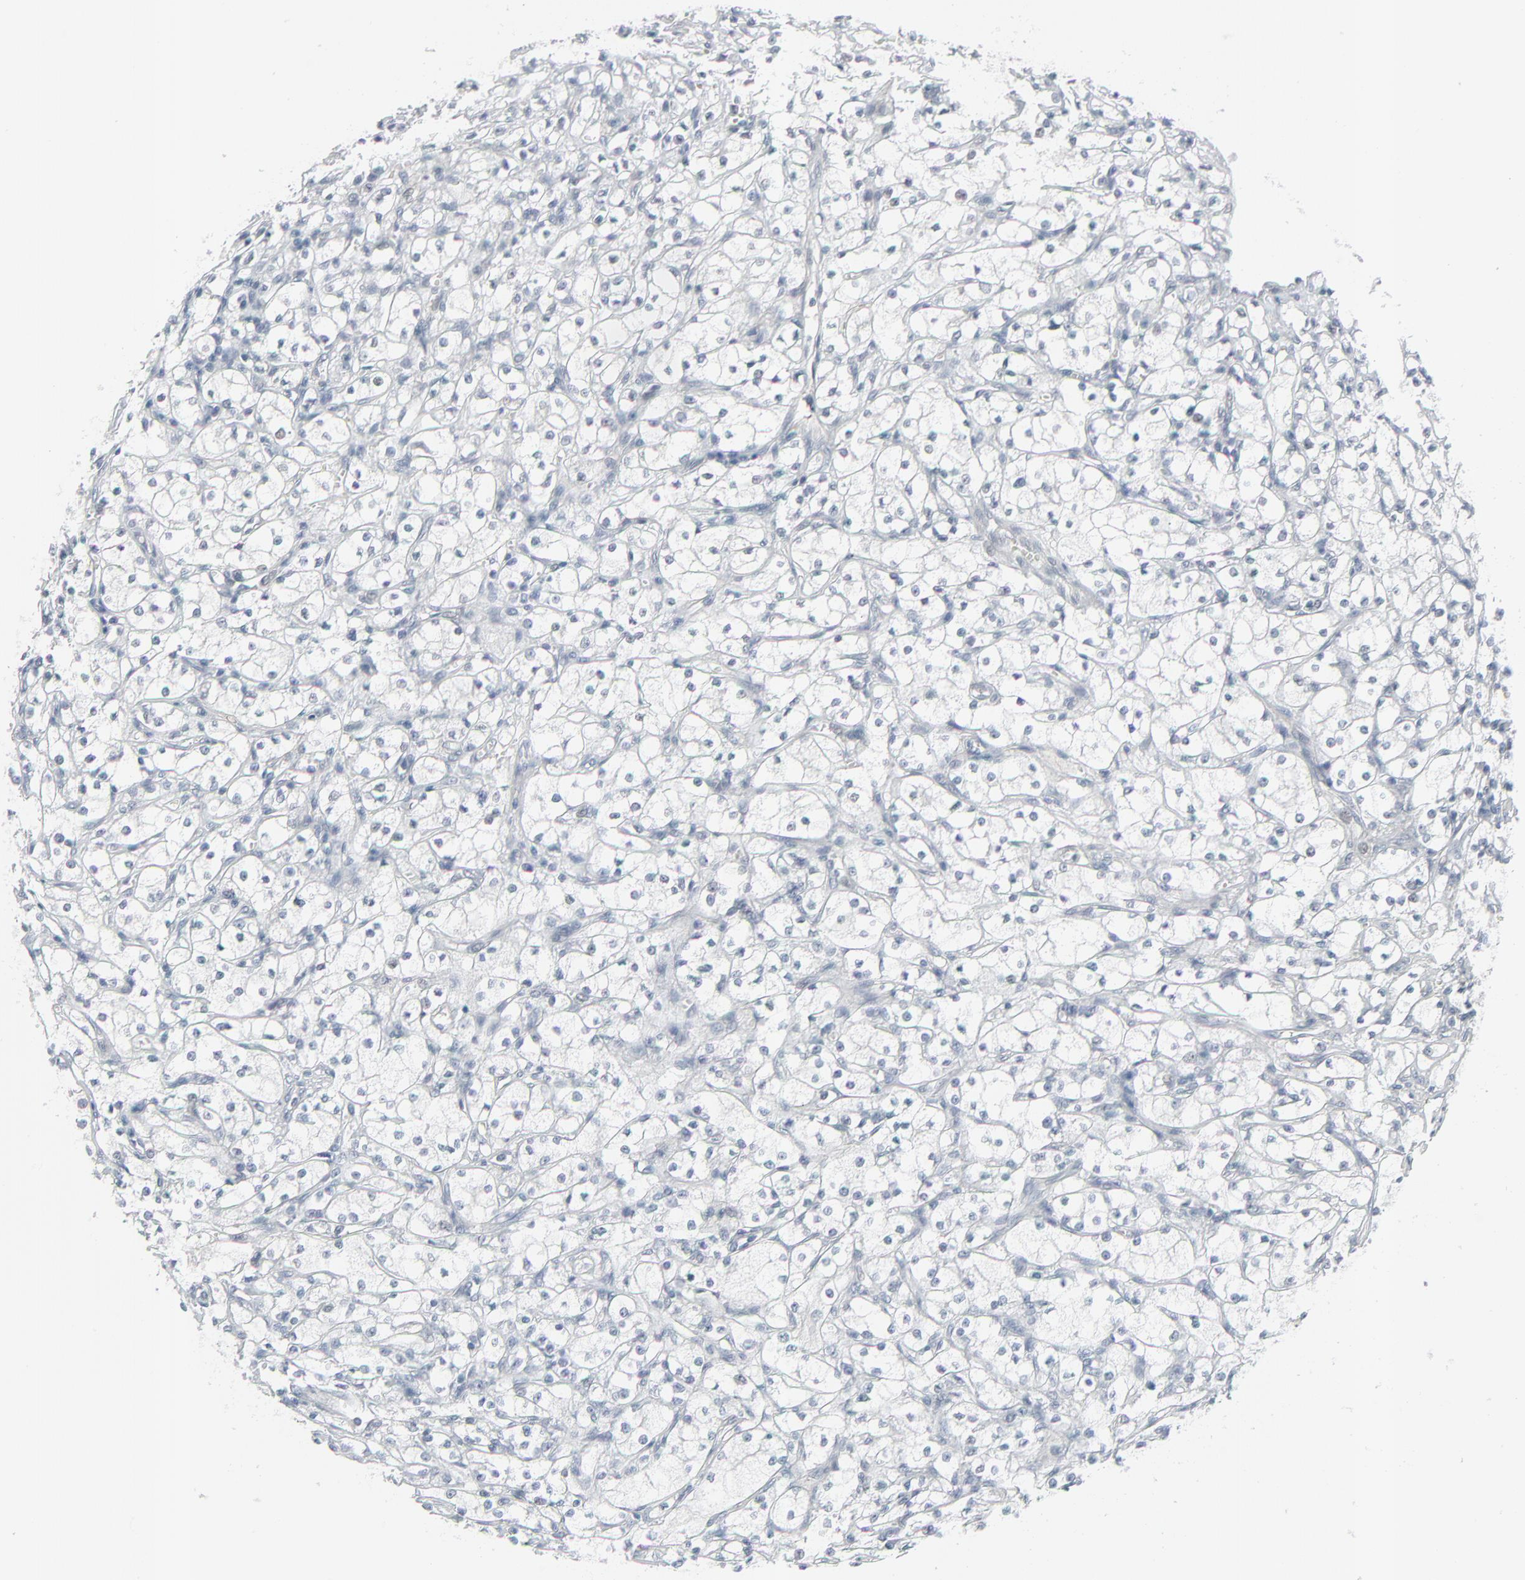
{"staining": {"intensity": "negative", "quantity": "none", "location": "none"}, "tissue": "renal cancer", "cell_type": "Tumor cells", "image_type": "cancer", "snomed": [{"axis": "morphology", "description": "Adenocarcinoma, NOS"}, {"axis": "topography", "description": "Kidney"}], "caption": "This is an immunohistochemistry image of human renal cancer (adenocarcinoma). There is no staining in tumor cells.", "gene": "NEUROD1", "patient": {"sex": "male", "age": 61}}